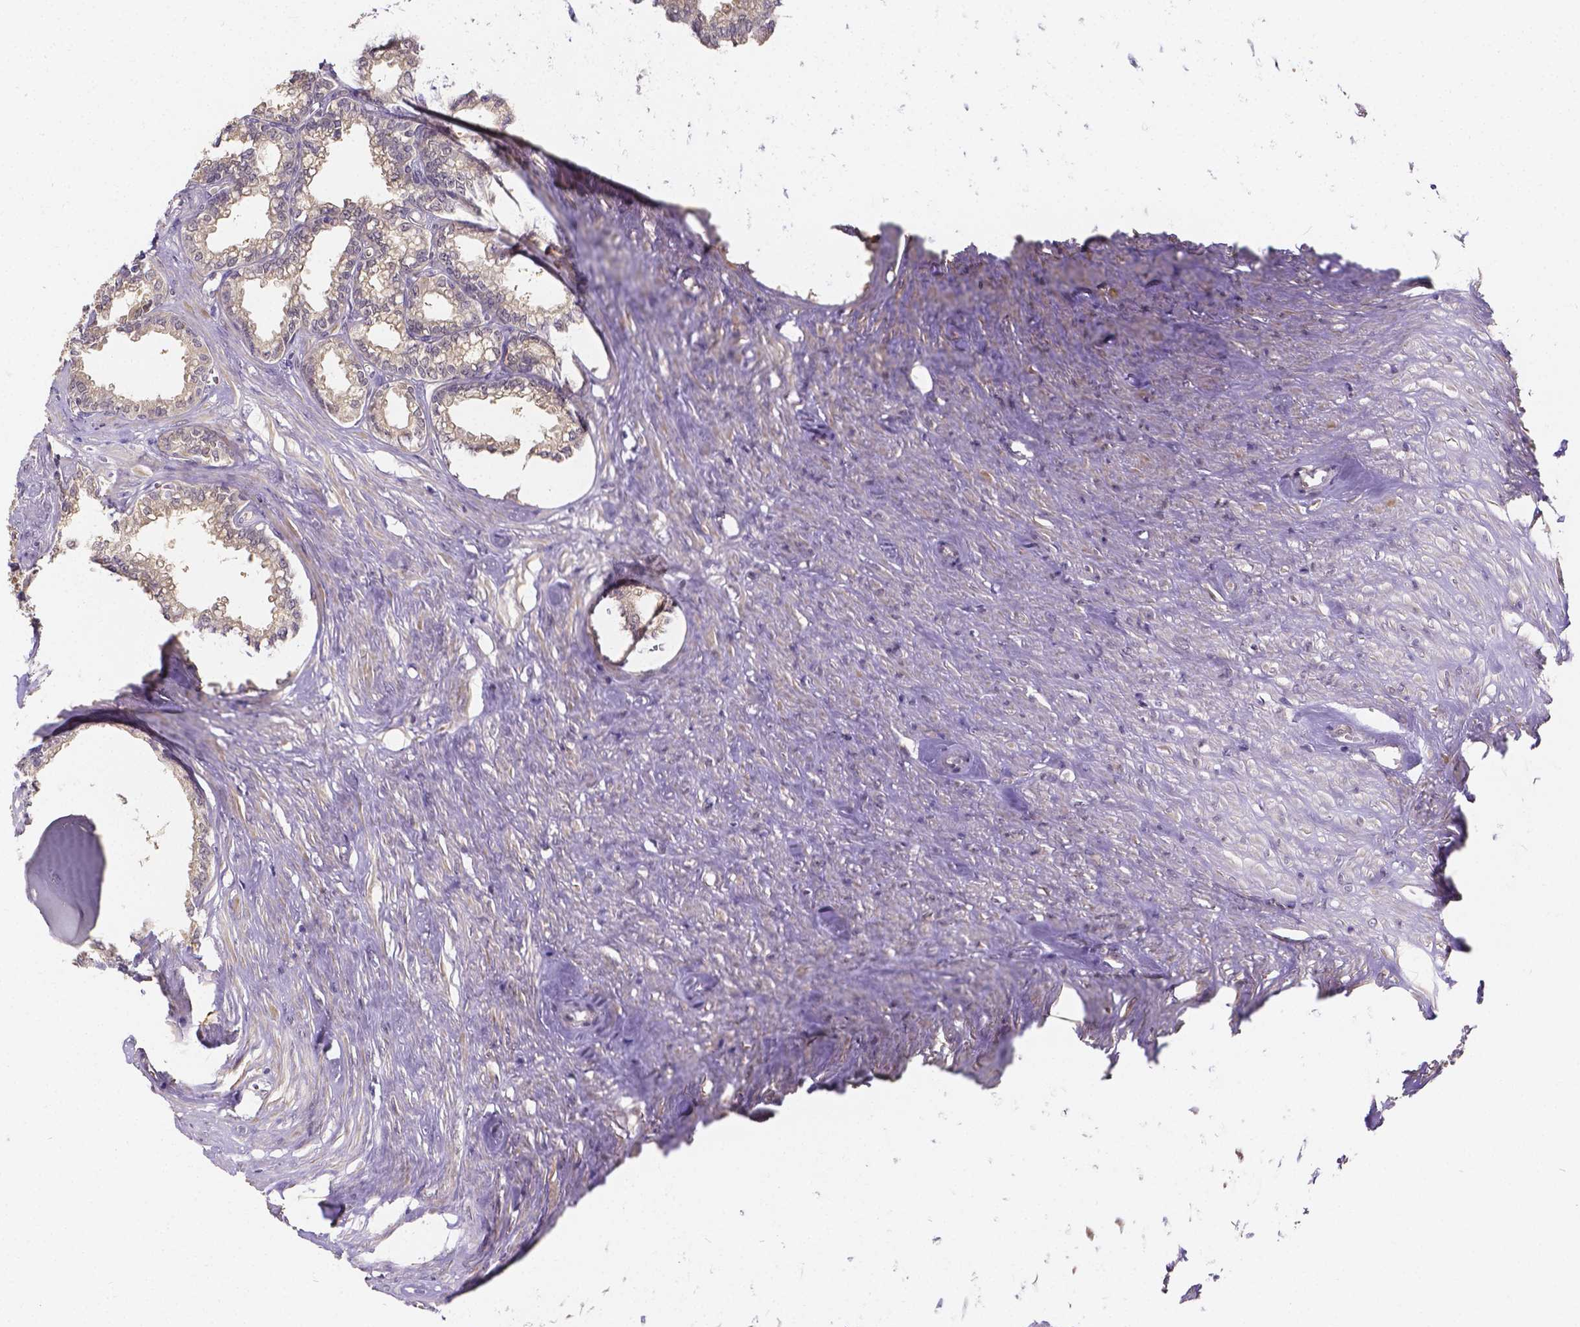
{"staining": {"intensity": "weak", "quantity": "<25%", "location": "cytoplasmic/membranous"}, "tissue": "seminal vesicle", "cell_type": "Glandular cells", "image_type": "normal", "snomed": [{"axis": "morphology", "description": "Normal tissue, NOS"}, {"axis": "morphology", "description": "Urothelial carcinoma, NOS"}, {"axis": "topography", "description": "Urinary bladder"}, {"axis": "topography", "description": "Seminal veicle"}], "caption": "Protein analysis of unremarkable seminal vesicle displays no significant expression in glandular cells.", "gene": "CTNNA2", "patient": {"sex": "male", "age": 76}}